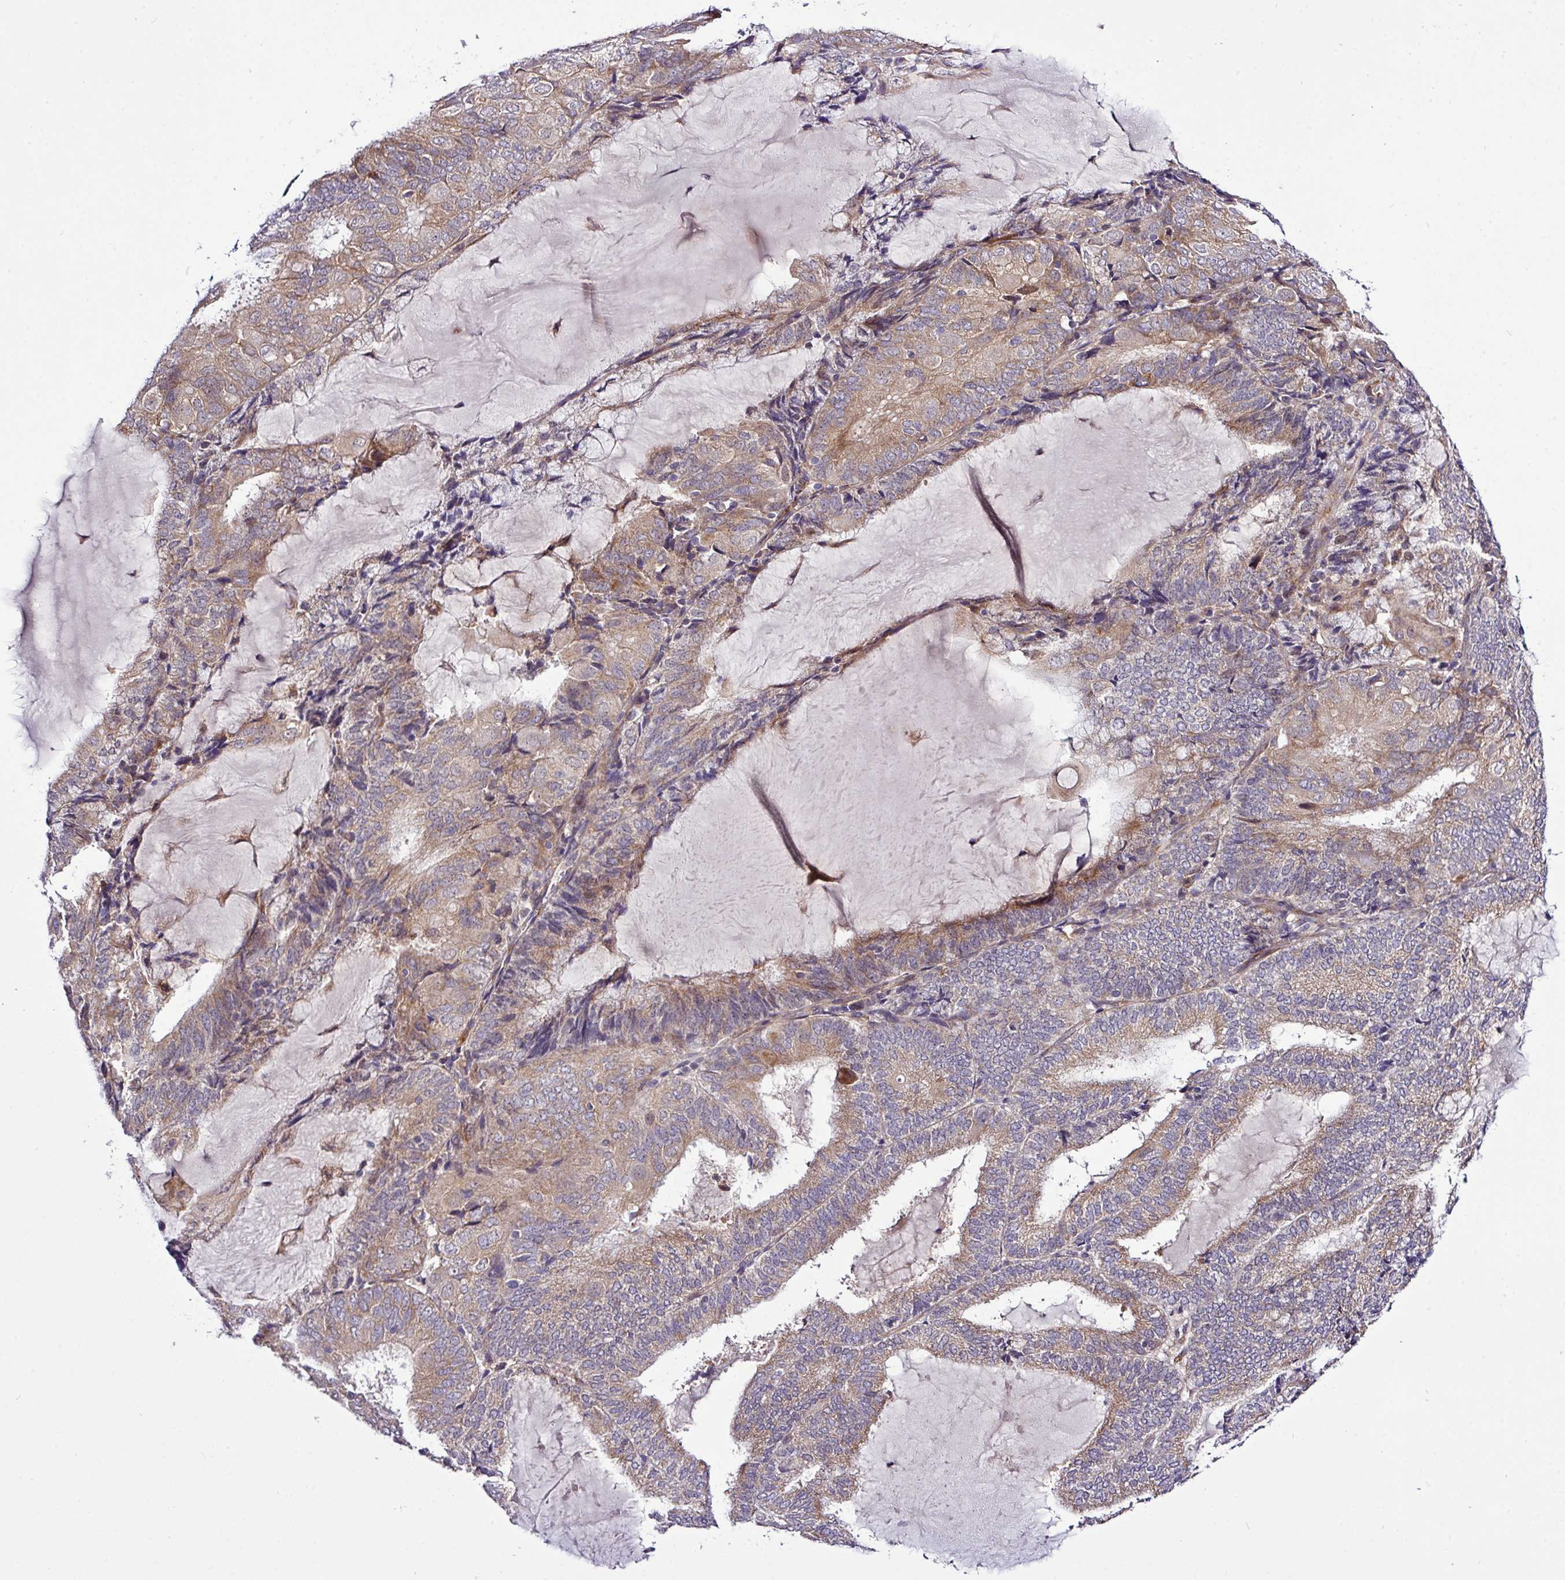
{"staining": {"intensity": "moderate", "quantity": "25%-75%", "location": "cytoplasmic/membranous"}, "tissue": "endometrial cancer", "cell_type": "Tumor cells", "image_type": "cancer", "snomed": [{"axis": "morphology", "description": "Adenocarcinoma, NOS"}, {"axis": "topography", "description": "Endometrium"}], "caption": "The photomicrograph displays staining of adenocarcinoma (endometrial), revealing moderate cytoplasmic/membranous protein staining (brown color) within tumor cells.", "gene": "TM2D2", "patient": {"sex": "female", "age": 81}}